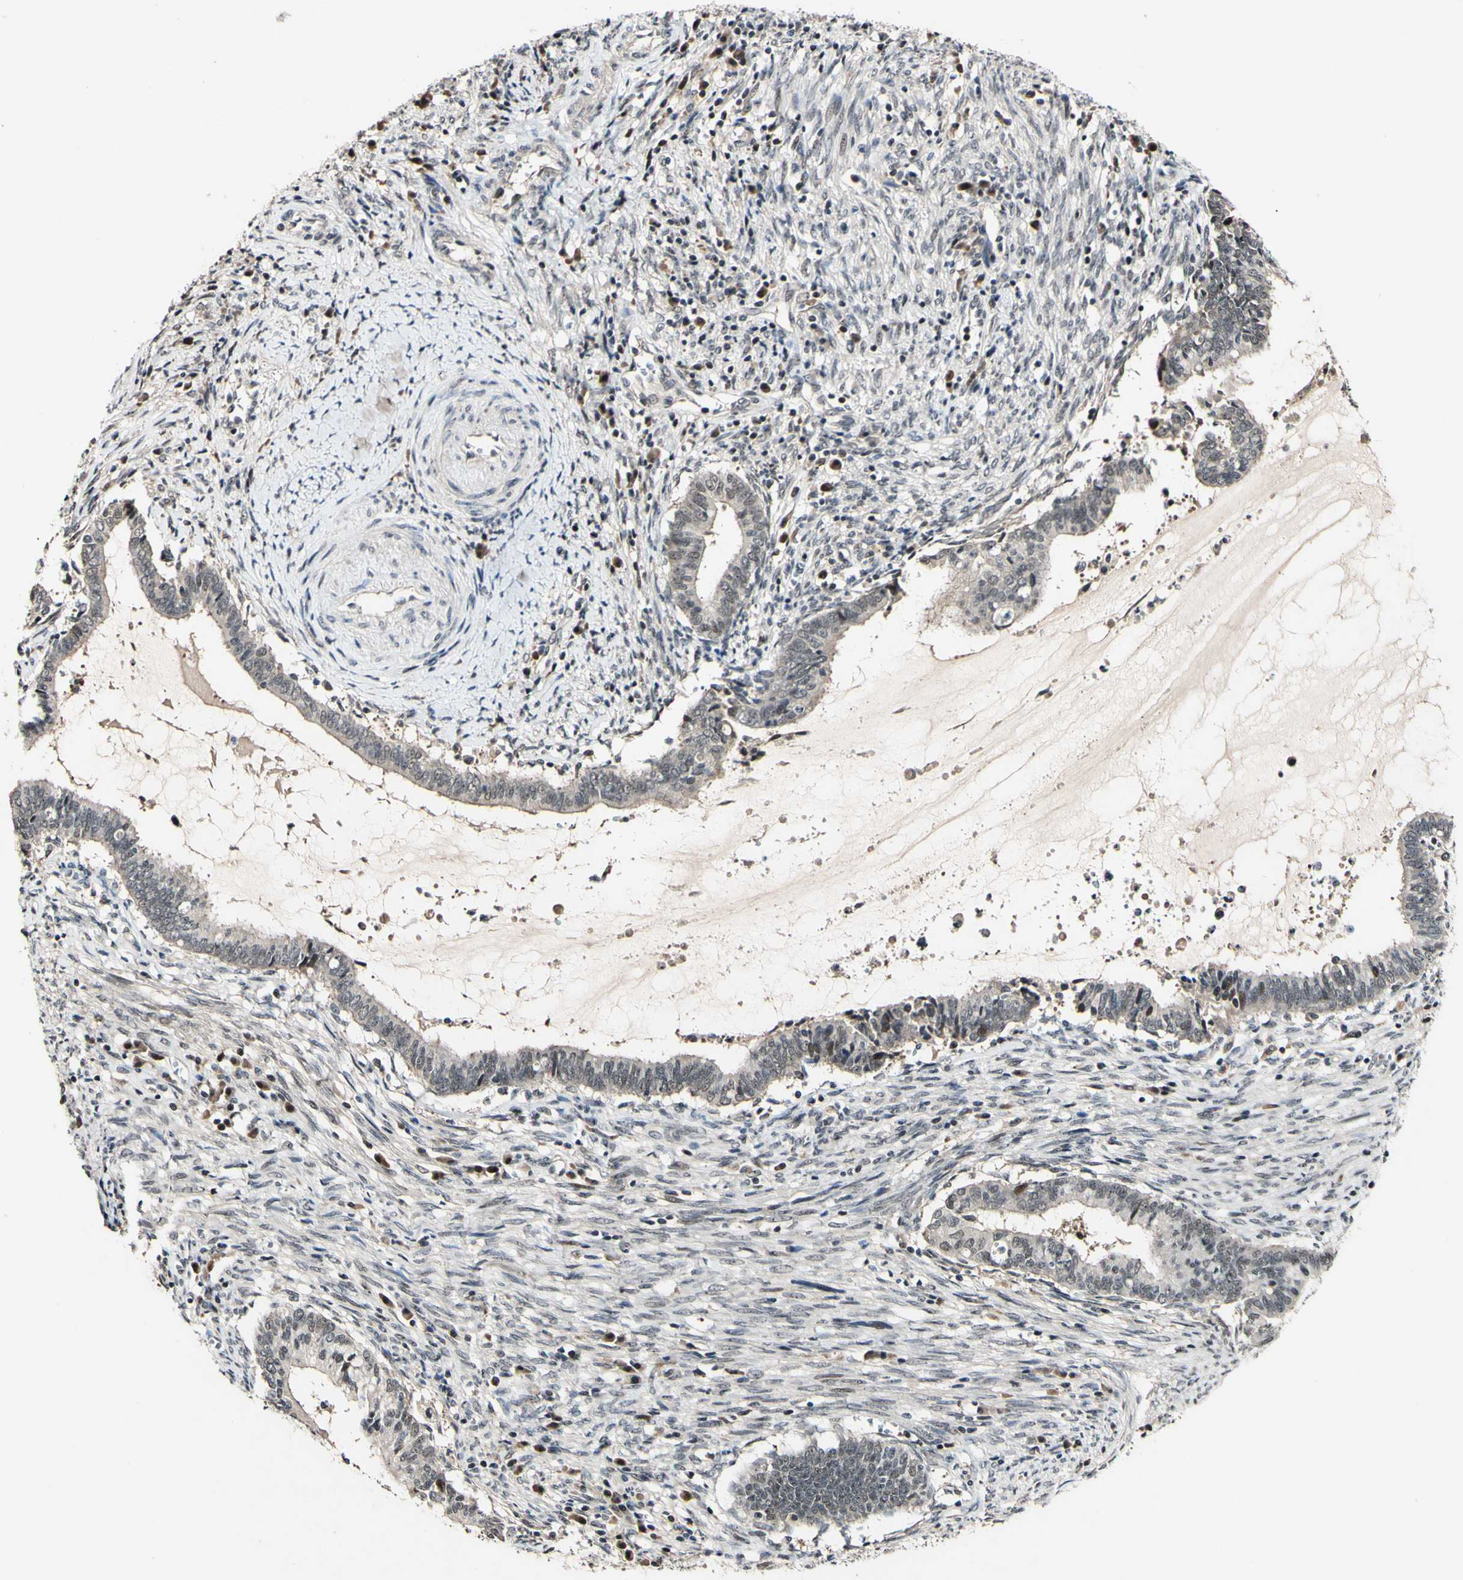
{"staining": {"intensity": "negative", "quantity": "none", "location": "none"}, "tissue": "cervical cancer", "cell_type": "Tumor cells", "image_type": "cancer", "snomed": [{"axis": "morphology", "description": "Adenocarcinoma, NOS"}, {"axis": "topography", "description": "Cervix"}], "caption": "Image shows no protein expression in tumor cells of cervical cancer tissue.", "gene": "POLR2F", "patient": {"sex": "female", "age": 44}}